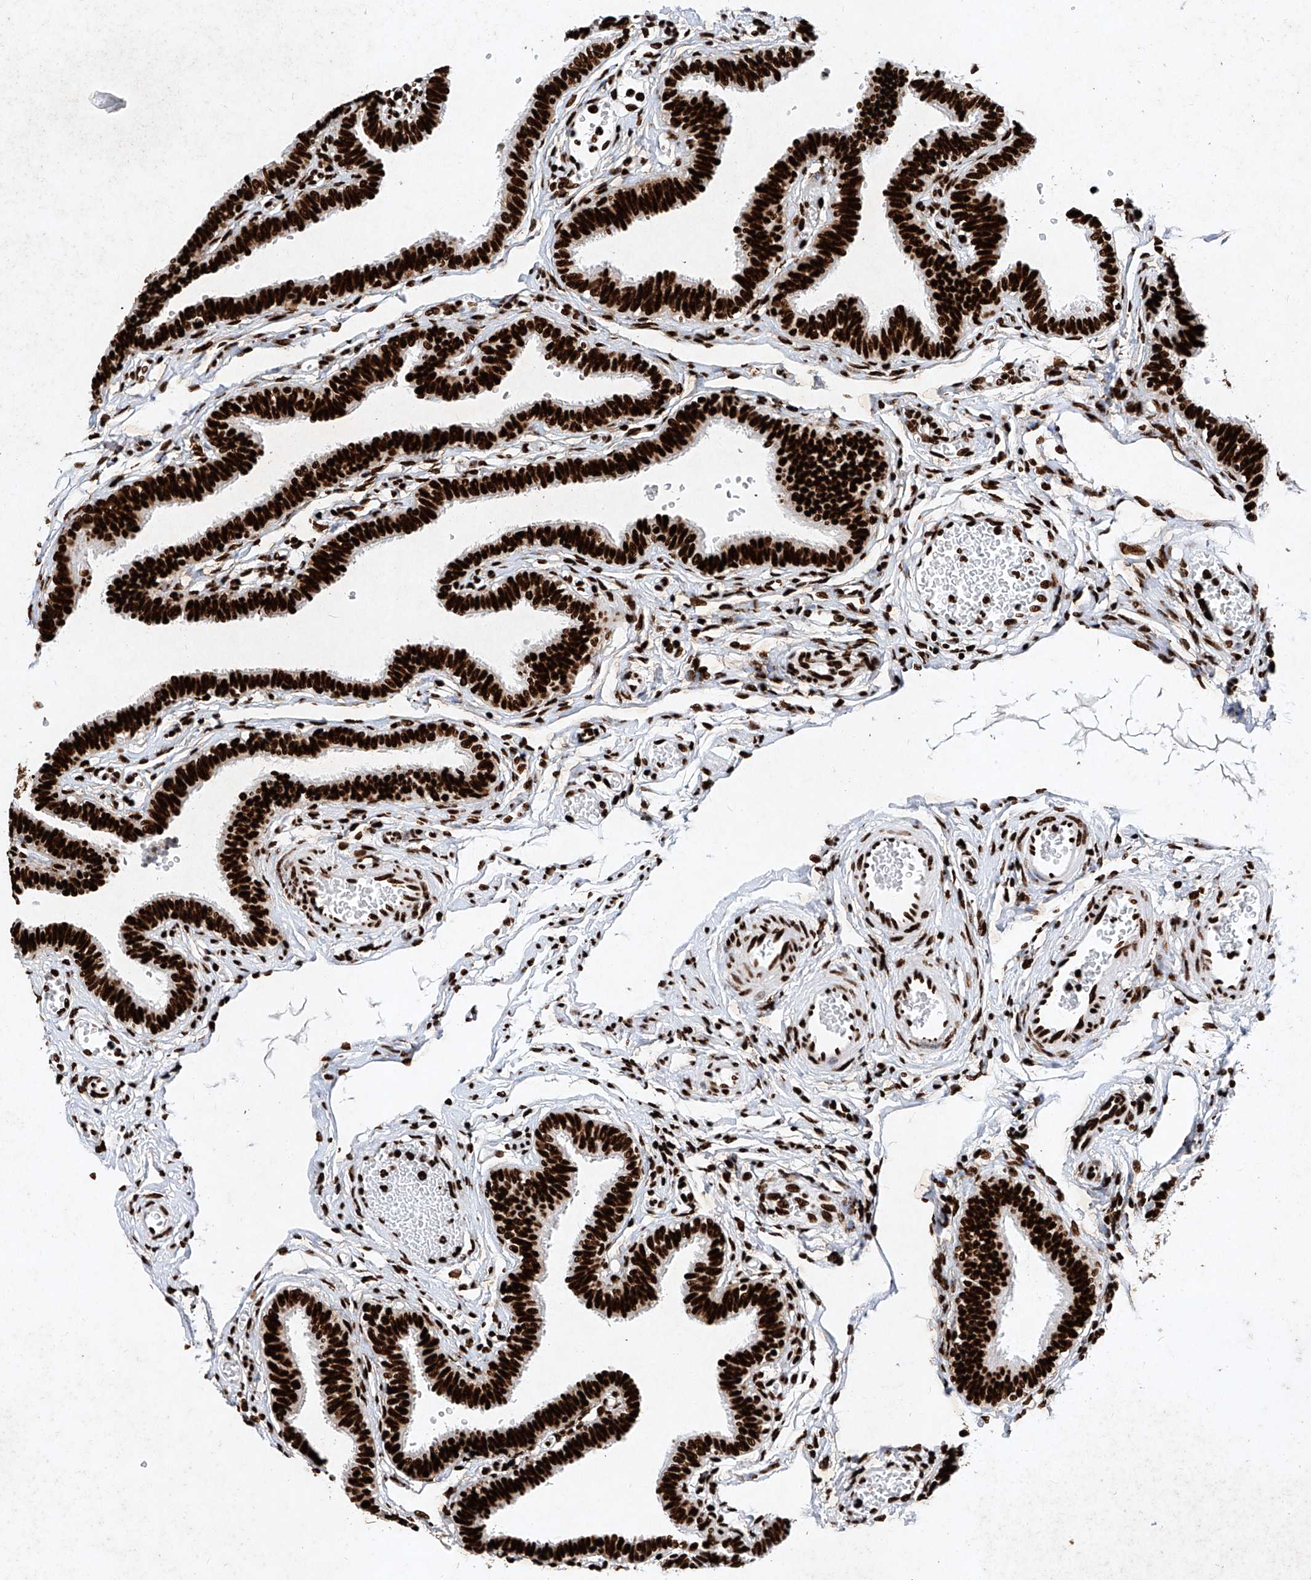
{"staining": {"intensity": "strong", "quantity": ">75%", "location": "nuclear"}, "tissue": "fallopian tube", "cell_type": "Glandular cells", "image_type": "normal", "snomed": [{"axis": "morphology", "description": "Normal tissue, NOS"}, {"axis": "topography", "description": "Fallopian tube"}, {"axis": "topography", "description": "Ovary"}], "caption": "This is an image of IHC staining of benign fallopian tube, which shows strong positivity in the nuclear of glandular cells.", "gene": "SRSF6", "patient": {"sex": "female", "age": 23}}